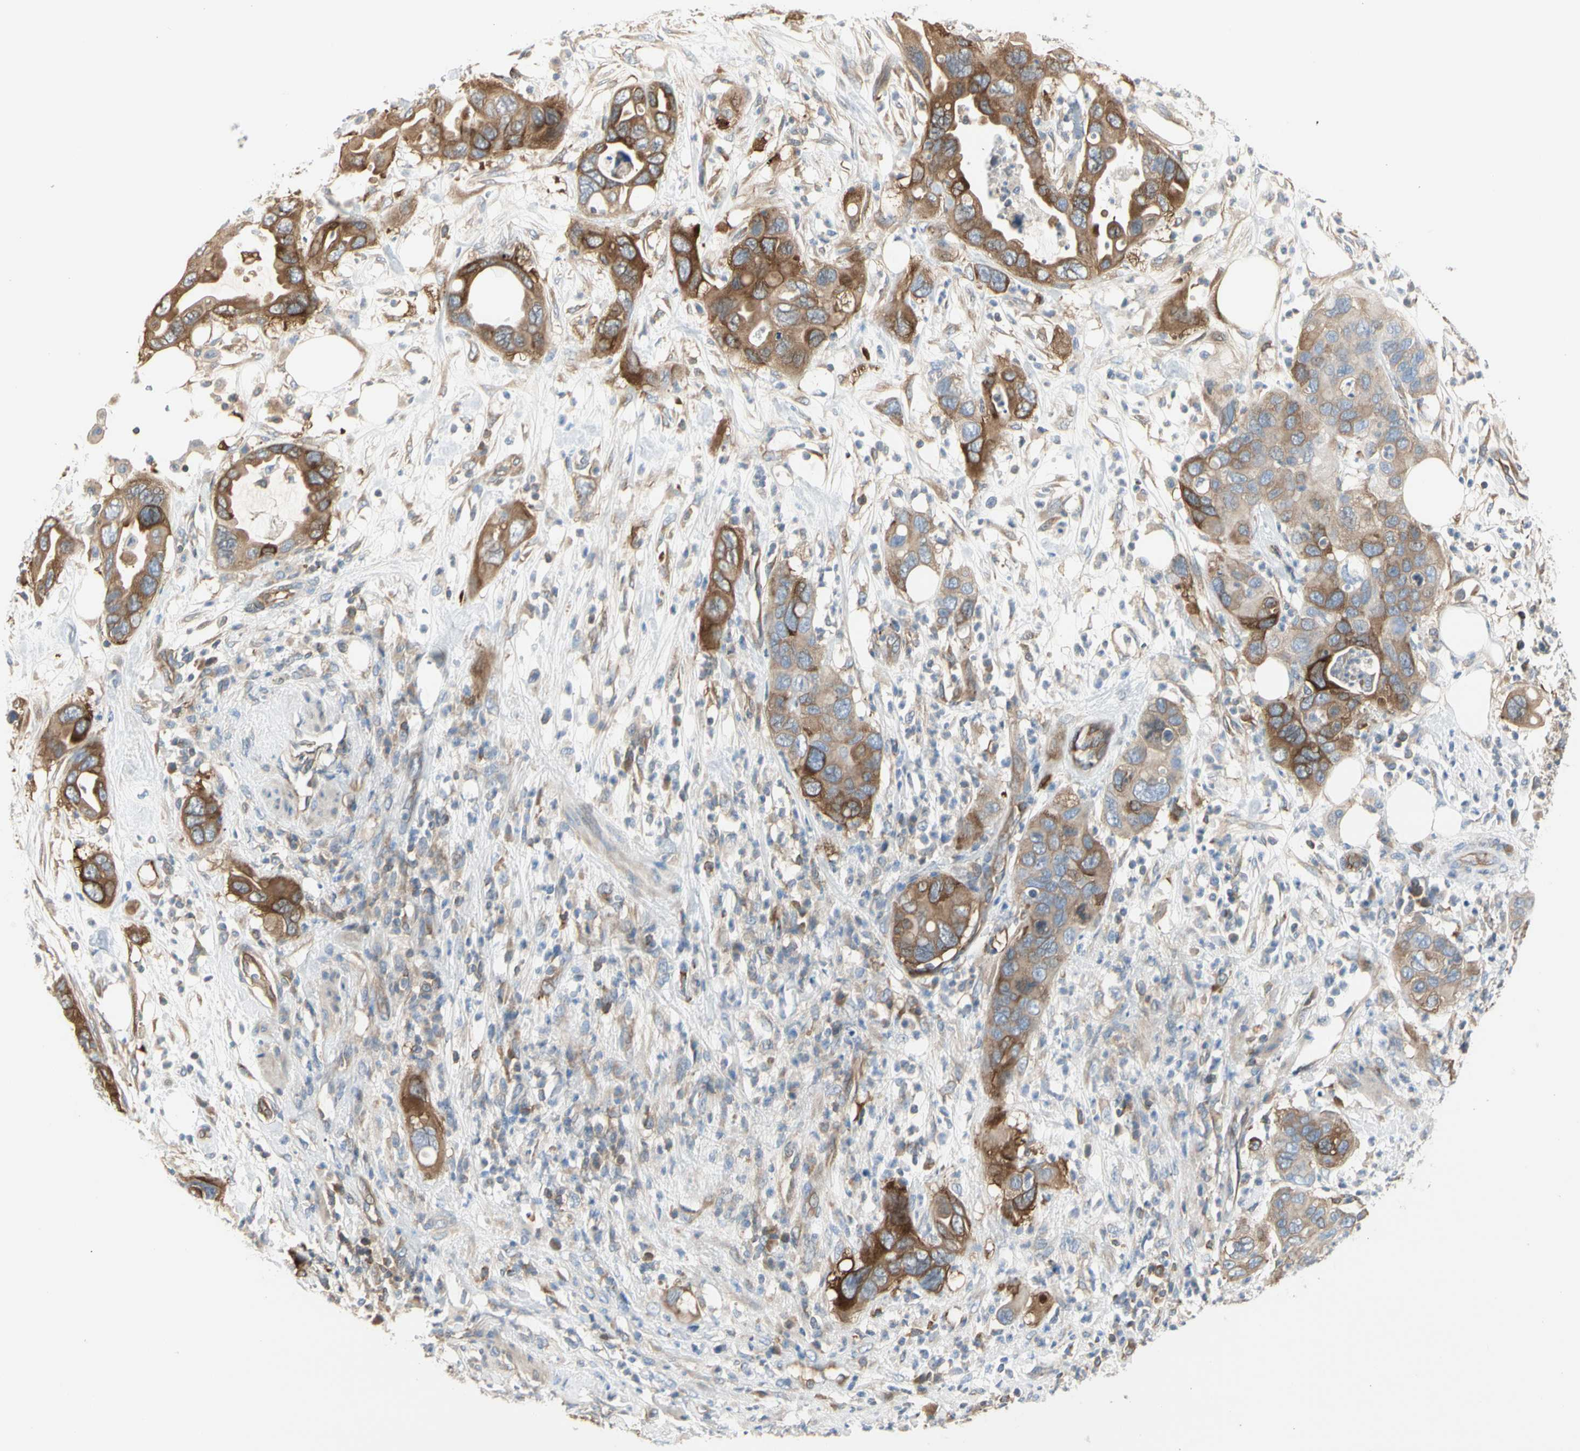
{"staining": {"intensity": "strong", "quantity": ">75%", "location": "cytoplasmic/membranous"}, "tissue": "pancreatic cancer", "cell_type": "Tumor cells", "image_type": "cancer", "snomed": [{"axis": "morphology", "description": "Adenocarcinoma, NOS"}, {"axis": "topography", "description": "Pancreas"}], "caption": "About >75% of tumor cells in pancreatic cancer (adenocarcinoma) exhibit strong cytoplasmic/membranous protein positivity as visualized by brown immunohistochemical staining.", "gene": "NFKB2", "patient": {"sex": "female", "age": 71}}